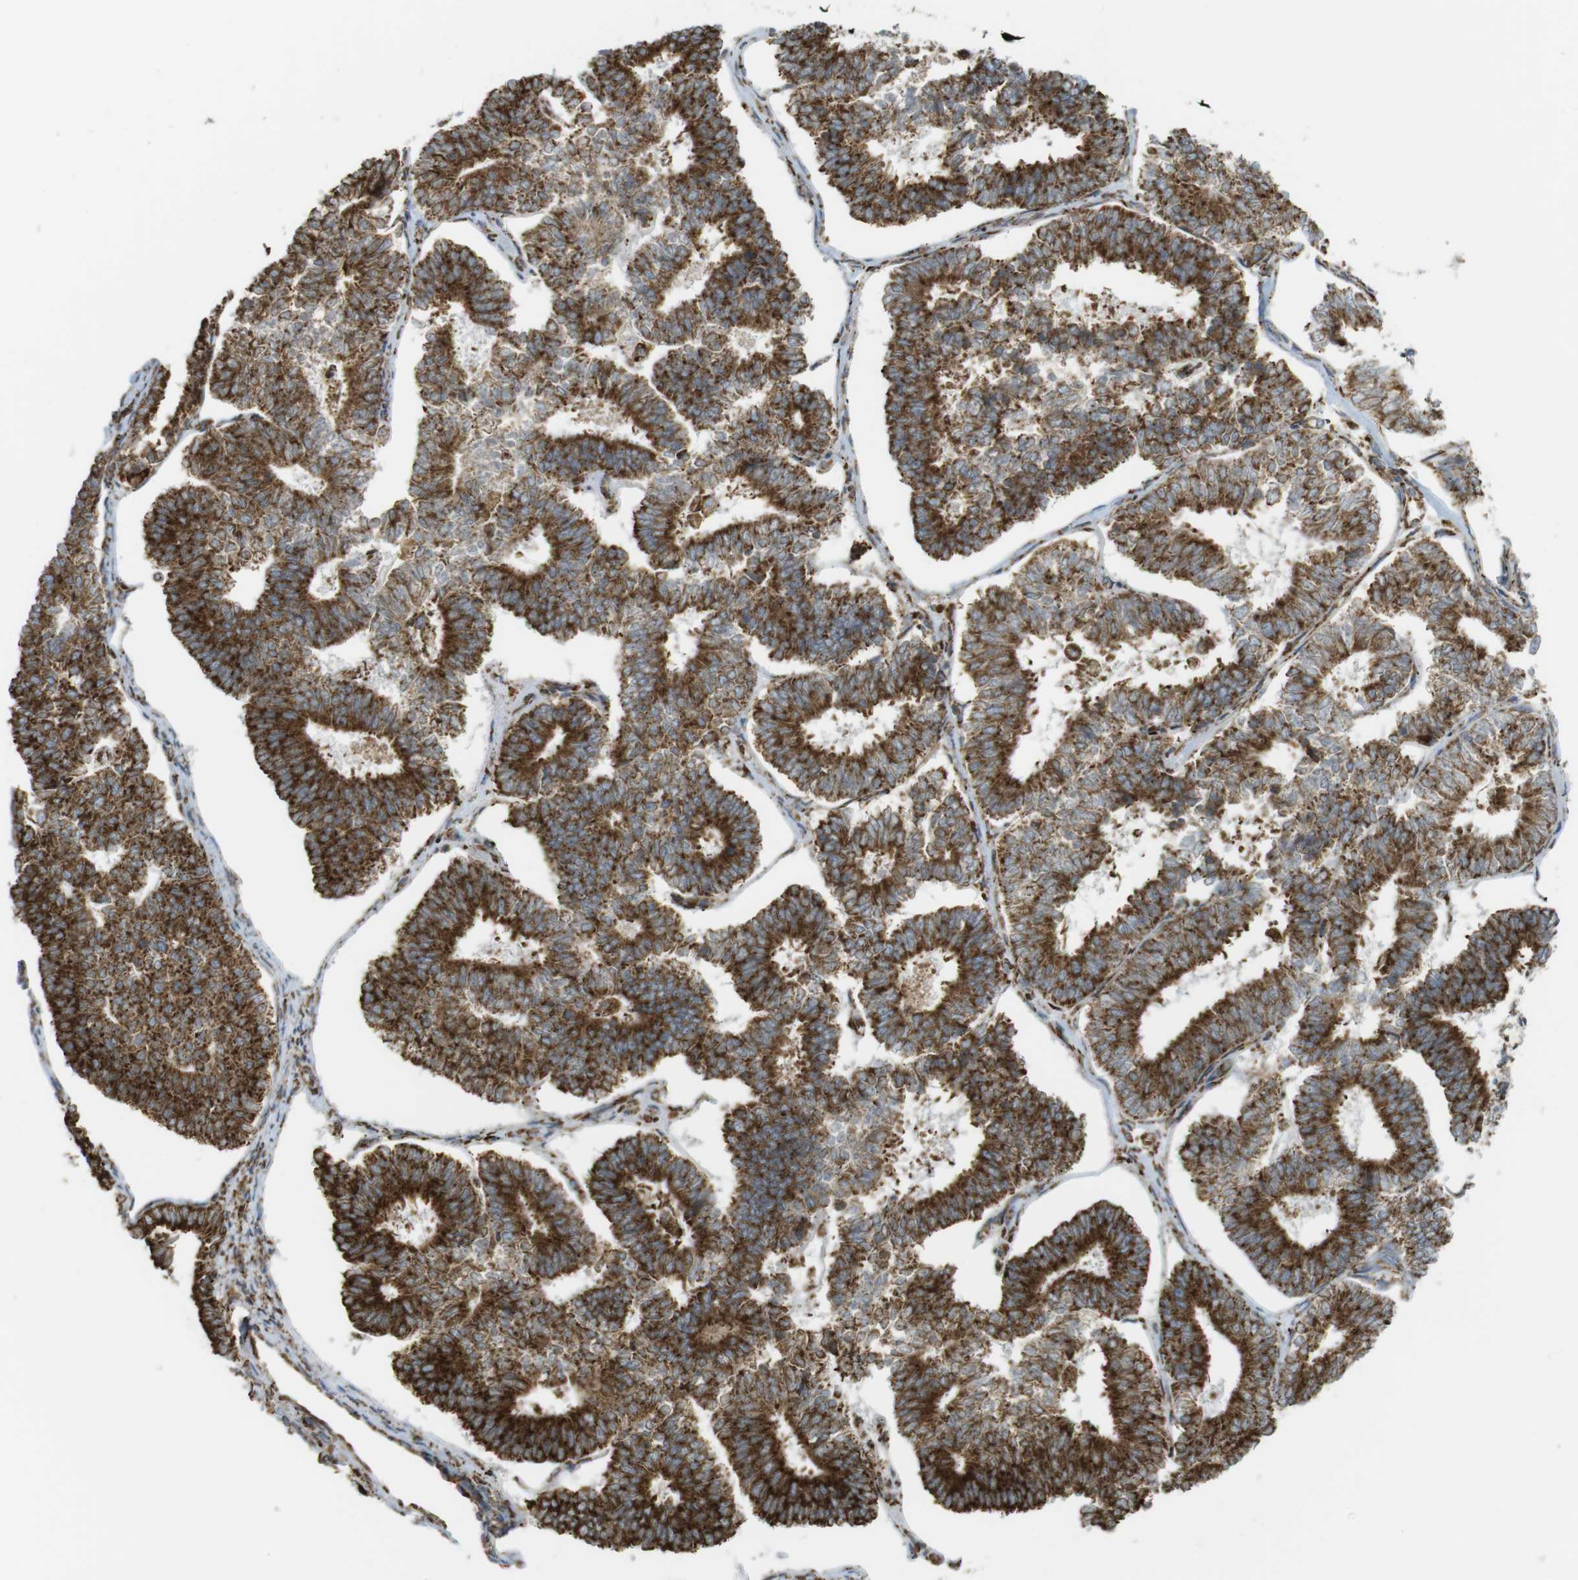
{"staining": {"intensity": "strong", "quantity": ">75%", "location": "cytoplasmic/membranous"}, "tissue": "endometrial cancer", "cell_type": "Tumor cells", "image_type": "cancer", "snomed": [{"axis": "morphology", "description": "Adenocarcinoma, NOS"}, {"axis": "topography", "description": "Endometrium"}], "caption": "There is high levels of strong cytoplasmic/membranous expression in tumor cells of endometrial adenocarcinoma, as demonstrated by immunohistochemical staining (brown color).", "gene": "MBOAT2", "patient": {"sex": "female", "age": 70}}